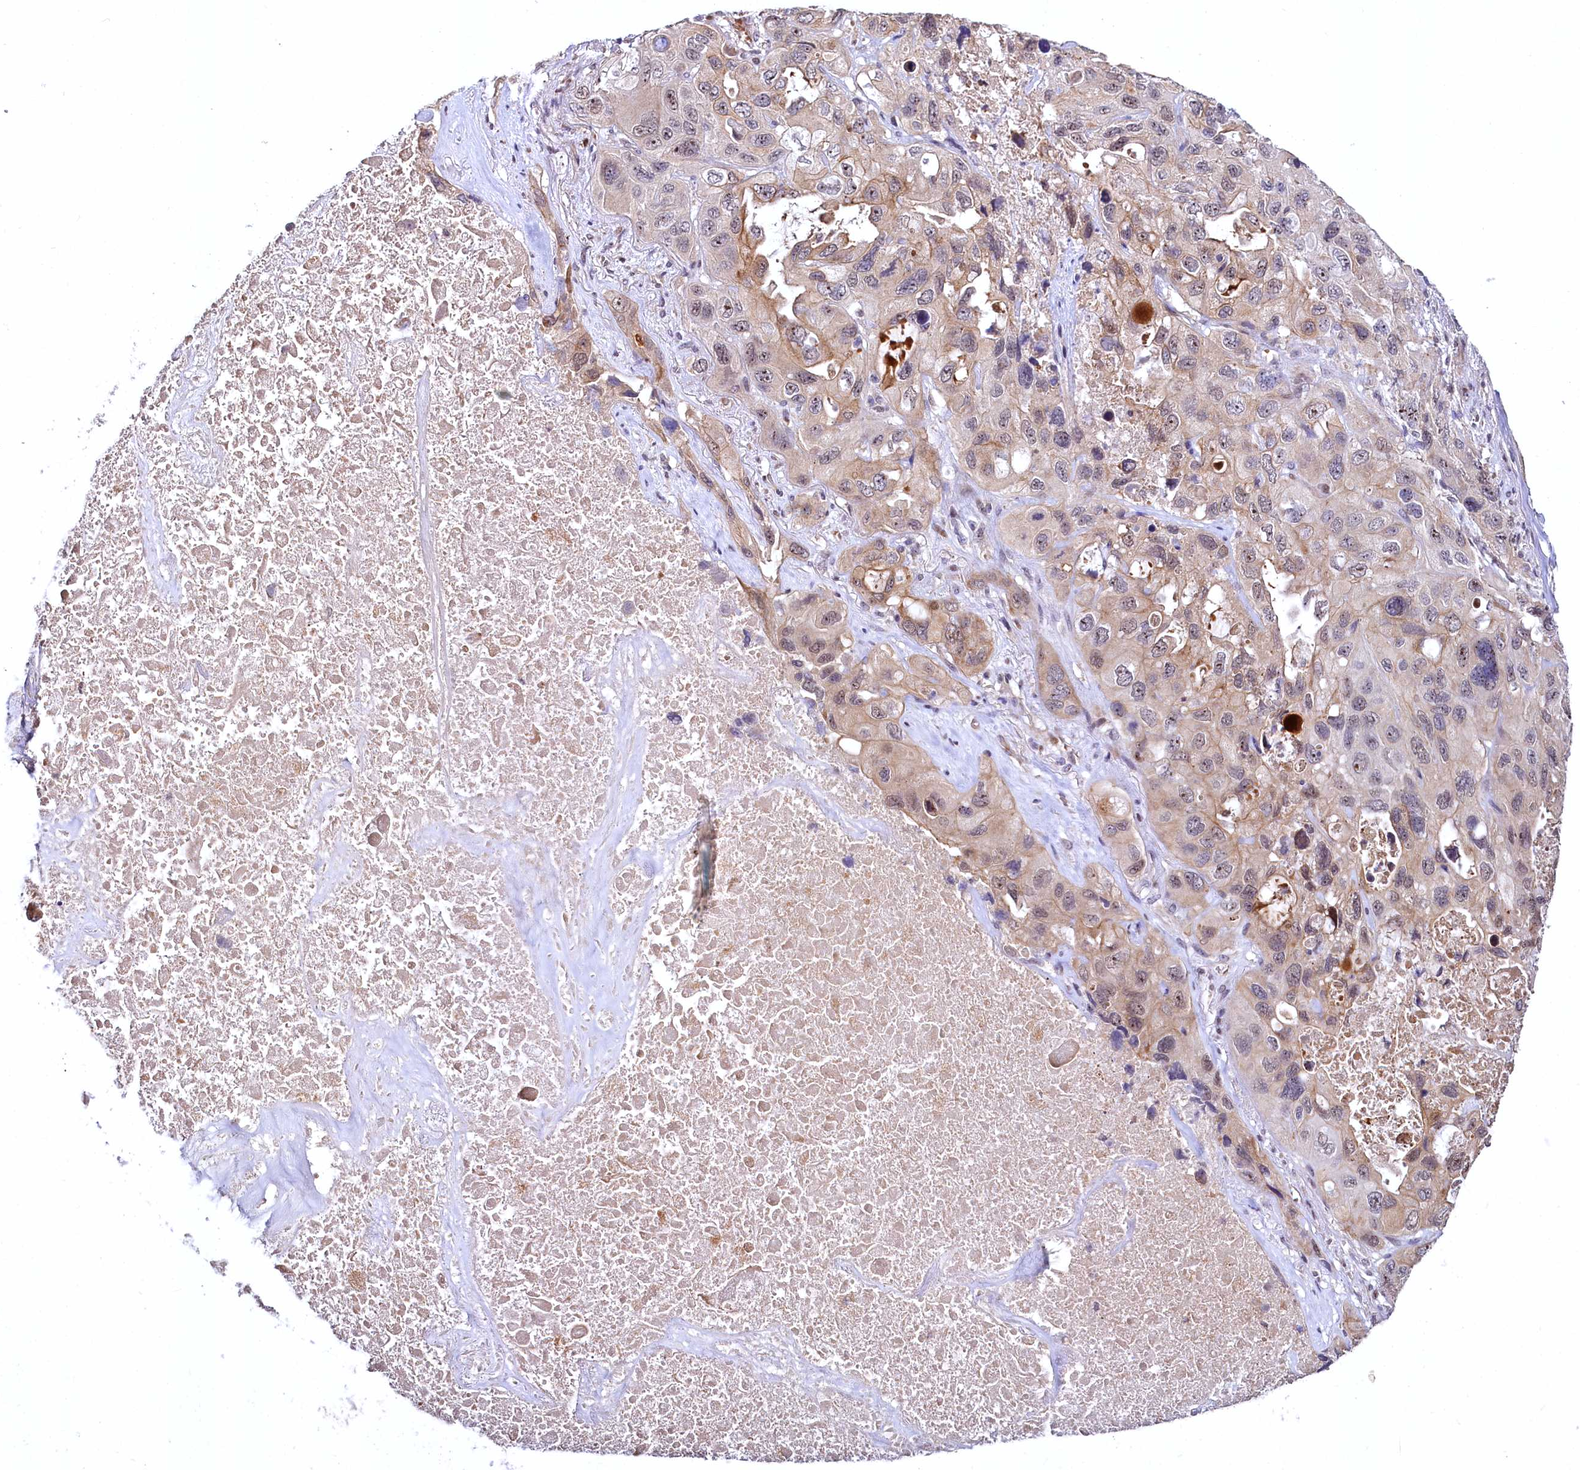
{"staining": {"intensity": "weak", "quantity": "25%-75%", "location": "cytoplasmic/membranous"}, "tissue": "lung cancer", "cell_type": "Tumor cells", "image_type": "cancer", "snomed": [{"axis": "morphology", "description": "Squamous cell carcinoma, NOS"}, {"axis": "topography", "description": "Lung"}], "caption": "Lung cancer (squamous cell carcinoma) tissue demonstrates weak cytoplasmic/membranous expression in approximately 25%-75% of tumor cells, visualized by immunohistochemistry.", "gene": "N4BP2L1", "patient": {"sex": "female", "age": 73}}